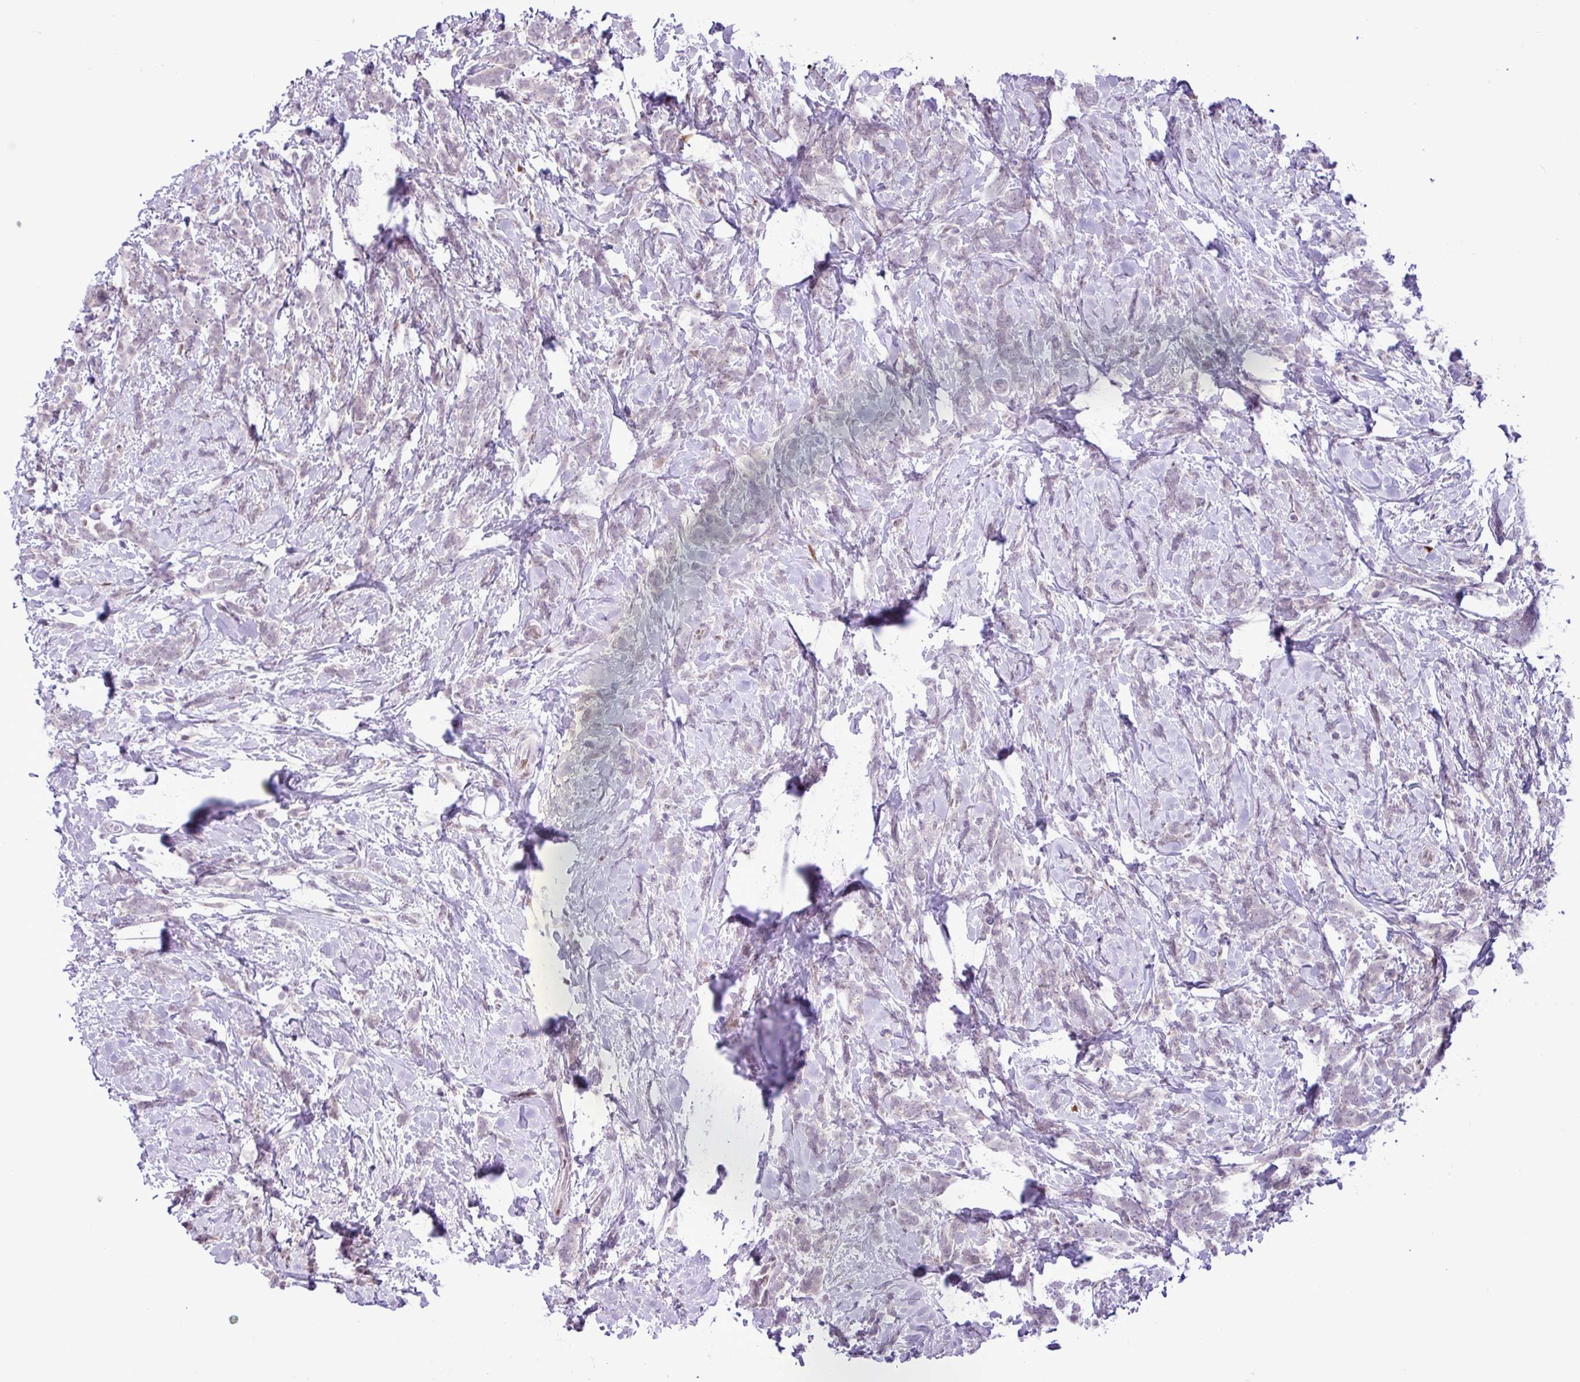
{"staining": {"intensity": "weak", "quantity": "<25%", "location": "cytoplasmic/membranous"}, "tissue": "breast cancer", "cell_type": "Tumor cells", "image_type": "cancer", "snomed": [{"axis": "morphology", "description": "Lobular carcinoma"}, {"axis": "topography", "description": "Breast"}], "caption": "Tumor cells are negative for protein expression in human lobular carcinoma (breast).", "gene": "ELOA2", "patient": {"sex": "female", "age": 58}}